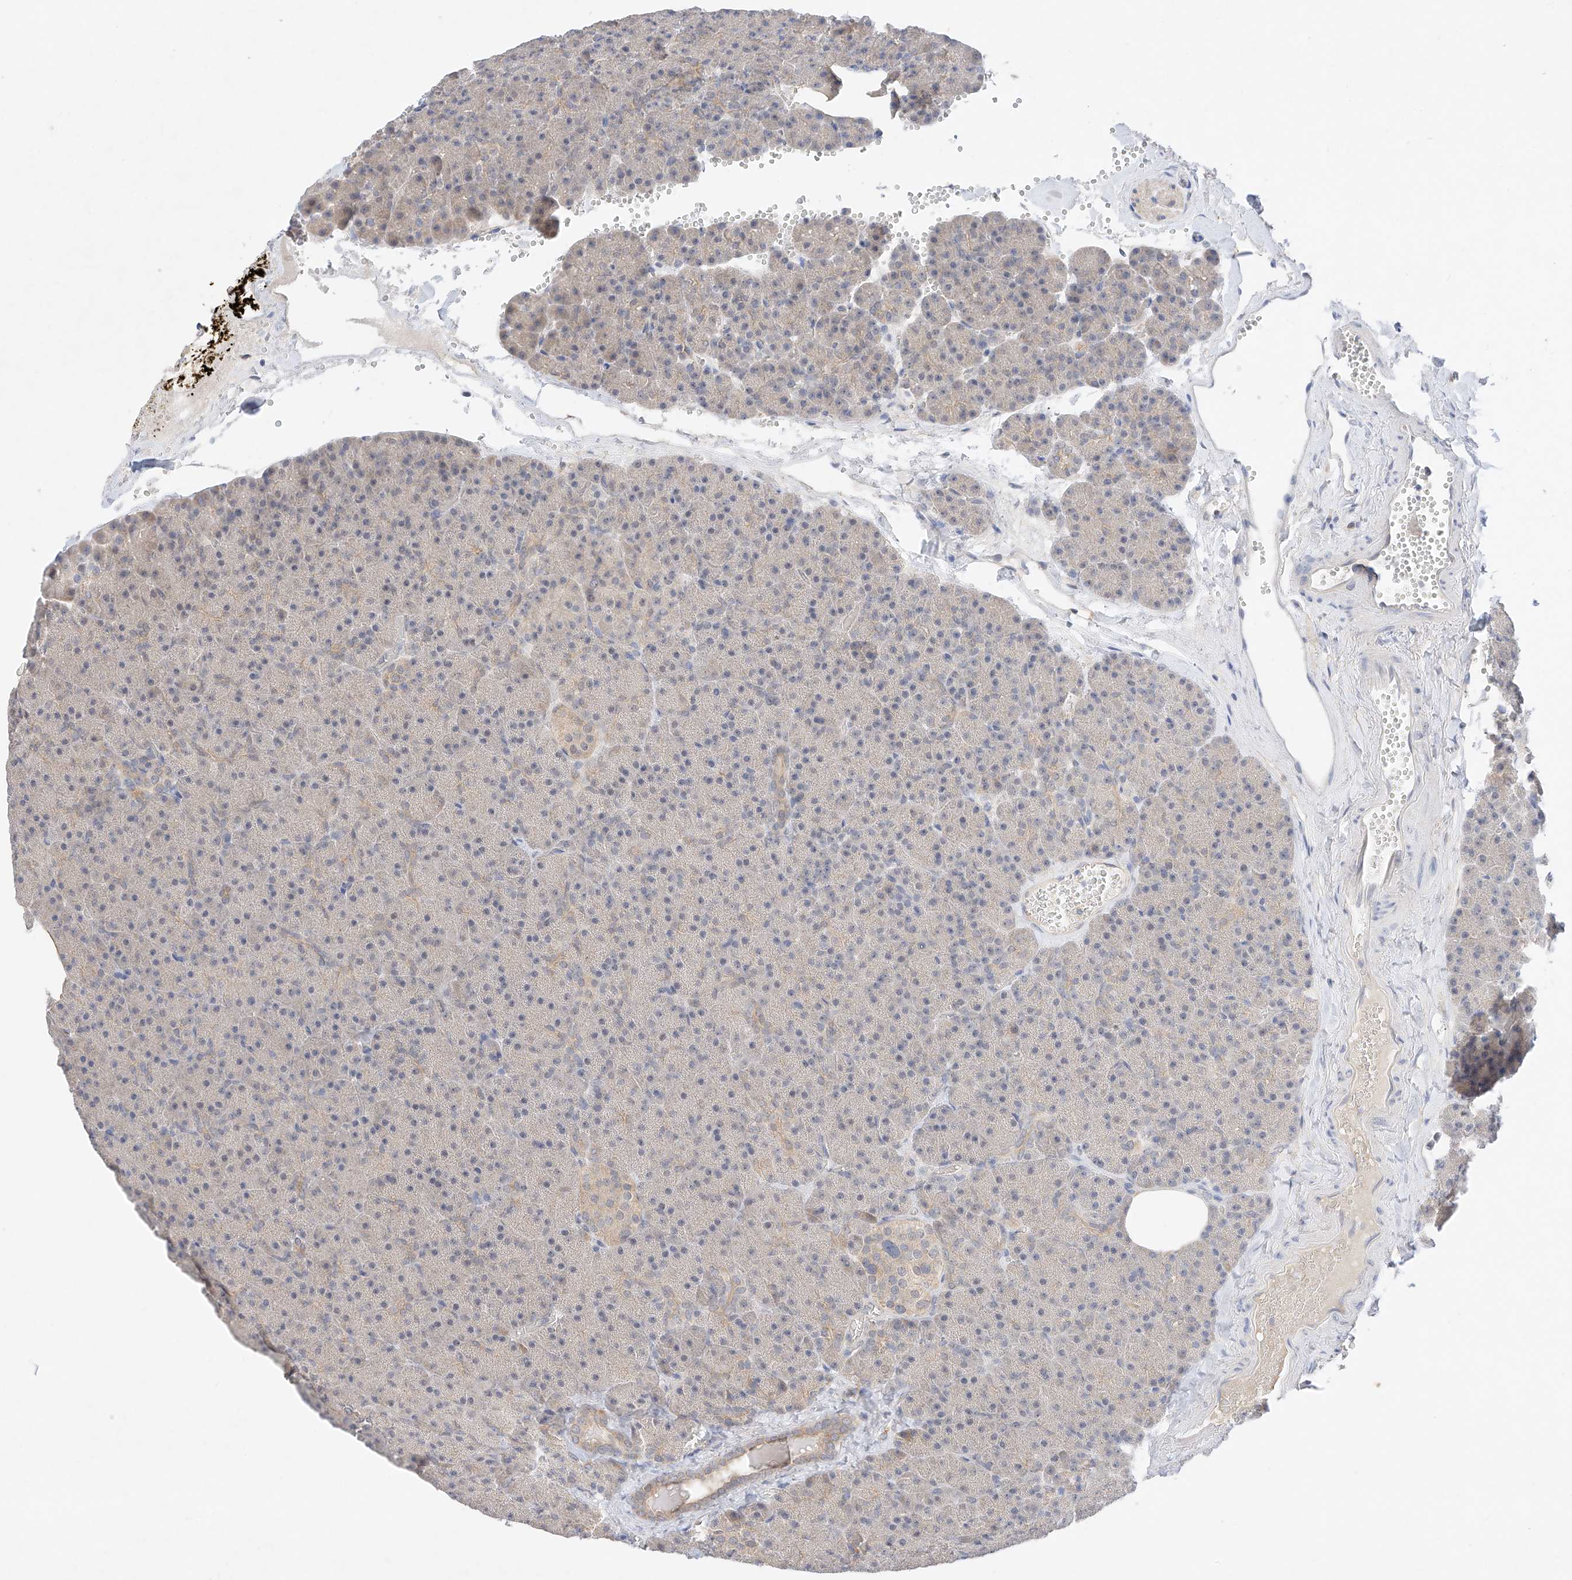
{"staining": {"intensity": "moderate", "quantity": "<25%", "location": "cytoplasmic/membranous"}, "tissue": "pancreas", "cell_type": "Exocrine glandular cells", "image_type": "normal", "snomed": [{"axis": "morphology", "description": "Normal tissue, NOS"}, {"axis": "morphology", "description": "Carcinoid, malignant, NOS"}, {"axis": "topography", "description": "Pancreas"}], "caption": "Pancreas stained for a protein (brown) demonstrates moderate cytoplasmic/membranous positive staining in about <25% of exocrine glandular cells.", "gene": "IL22RA2", "patient": {"sex": "female", "age": 35}}